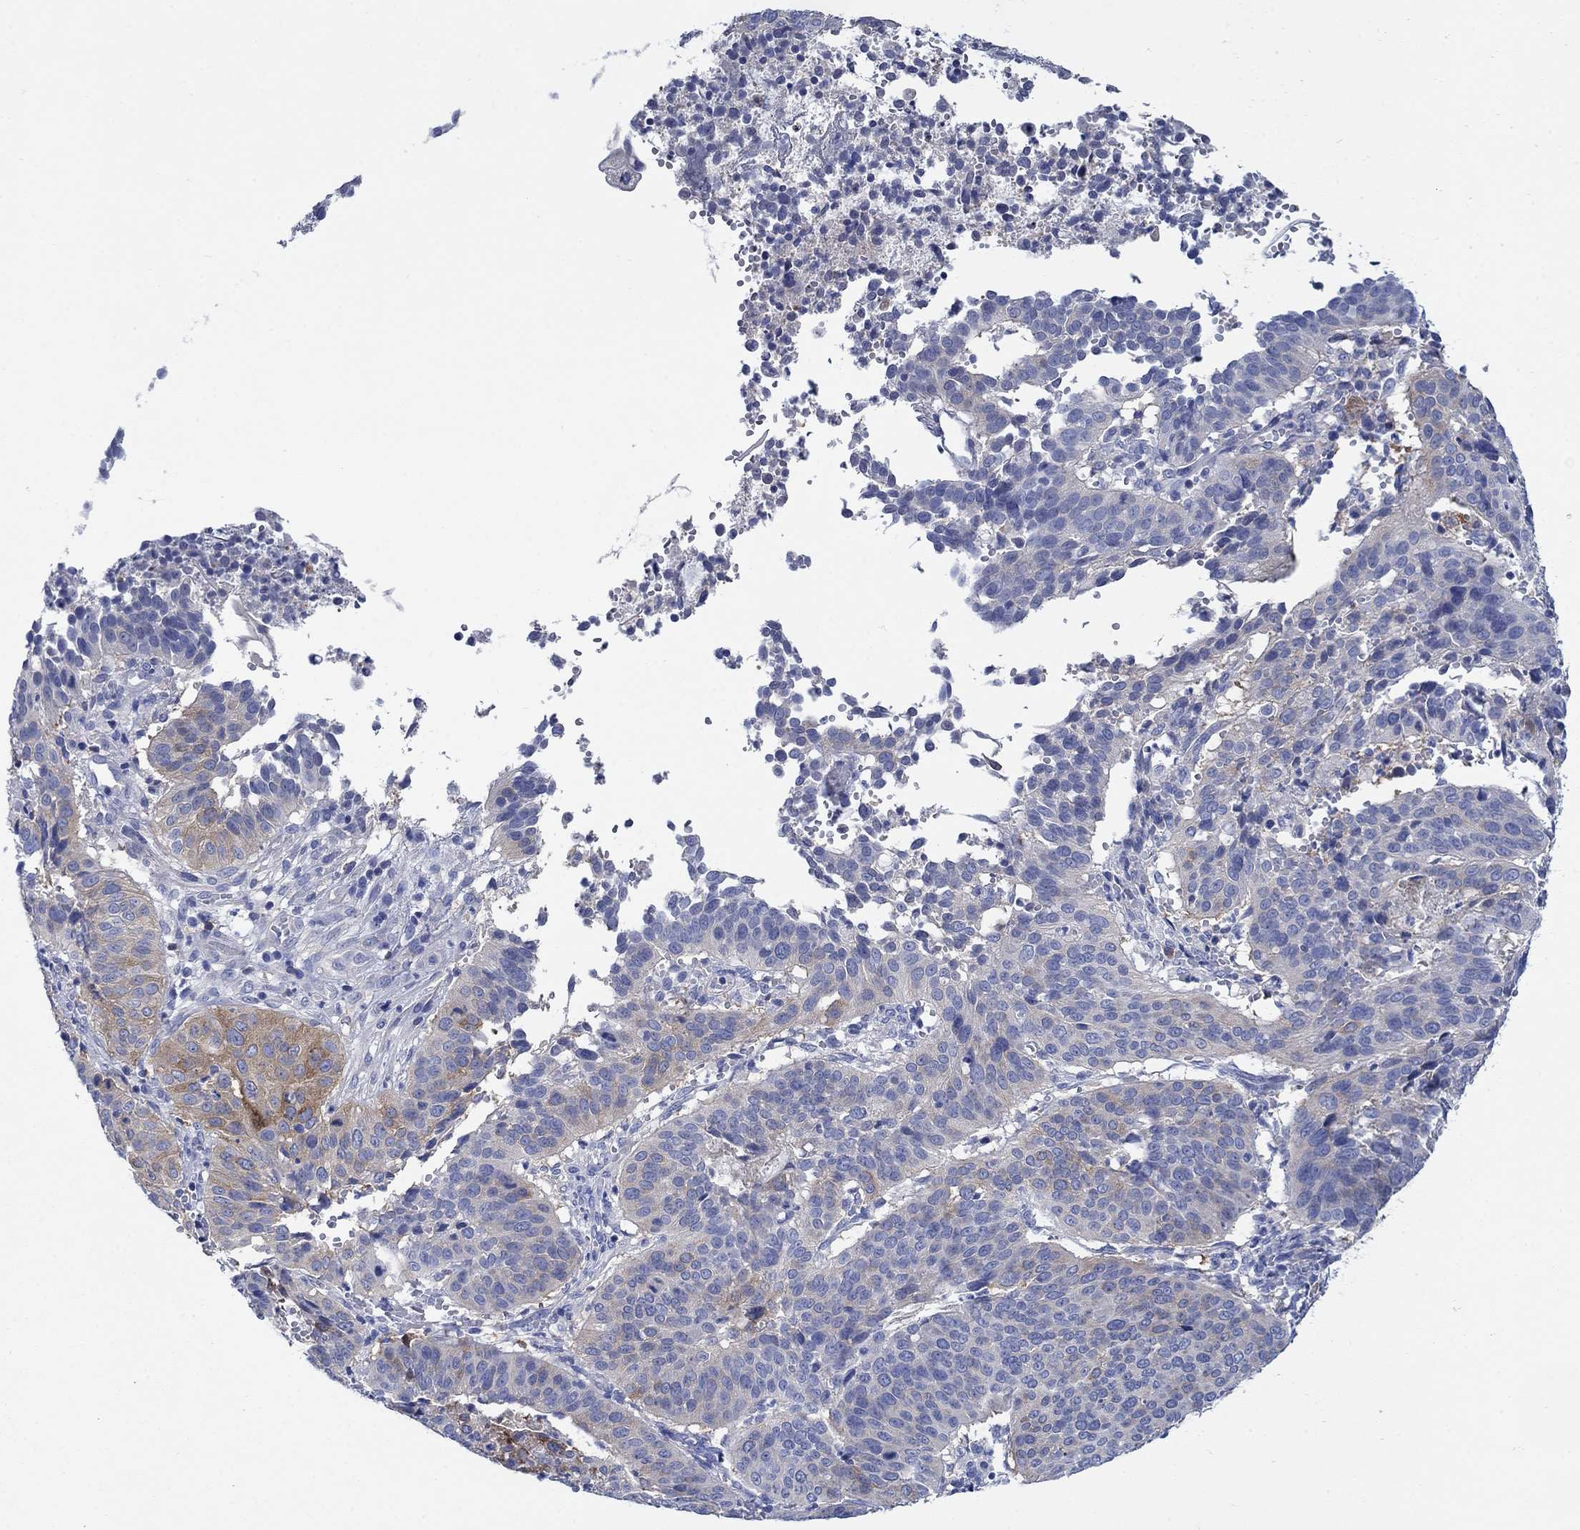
{"staining": {"intensity": "weak", "quantity": "25%-75%", "location": "cytoplasmic/membranous"}, "tissue": "cervical cancer", "cell_type": "Tumor cells", "image_type": "cancer", "snomed": [{"axis": "morphology", "description": "Normal tissue, NOS"}, {"axis": "morphology", "description": "Squamous cell carcinoma, NOS"}, {"axis": "topography", "description": "Cervix"}], "caption": "This is an image of IHC staining of cervical cancer, which shows weak positivity in the cytoplasmic/membranous of tumor cells.", "gene": "TRIM16", "patient": {"sex": "female", "age": 39}}